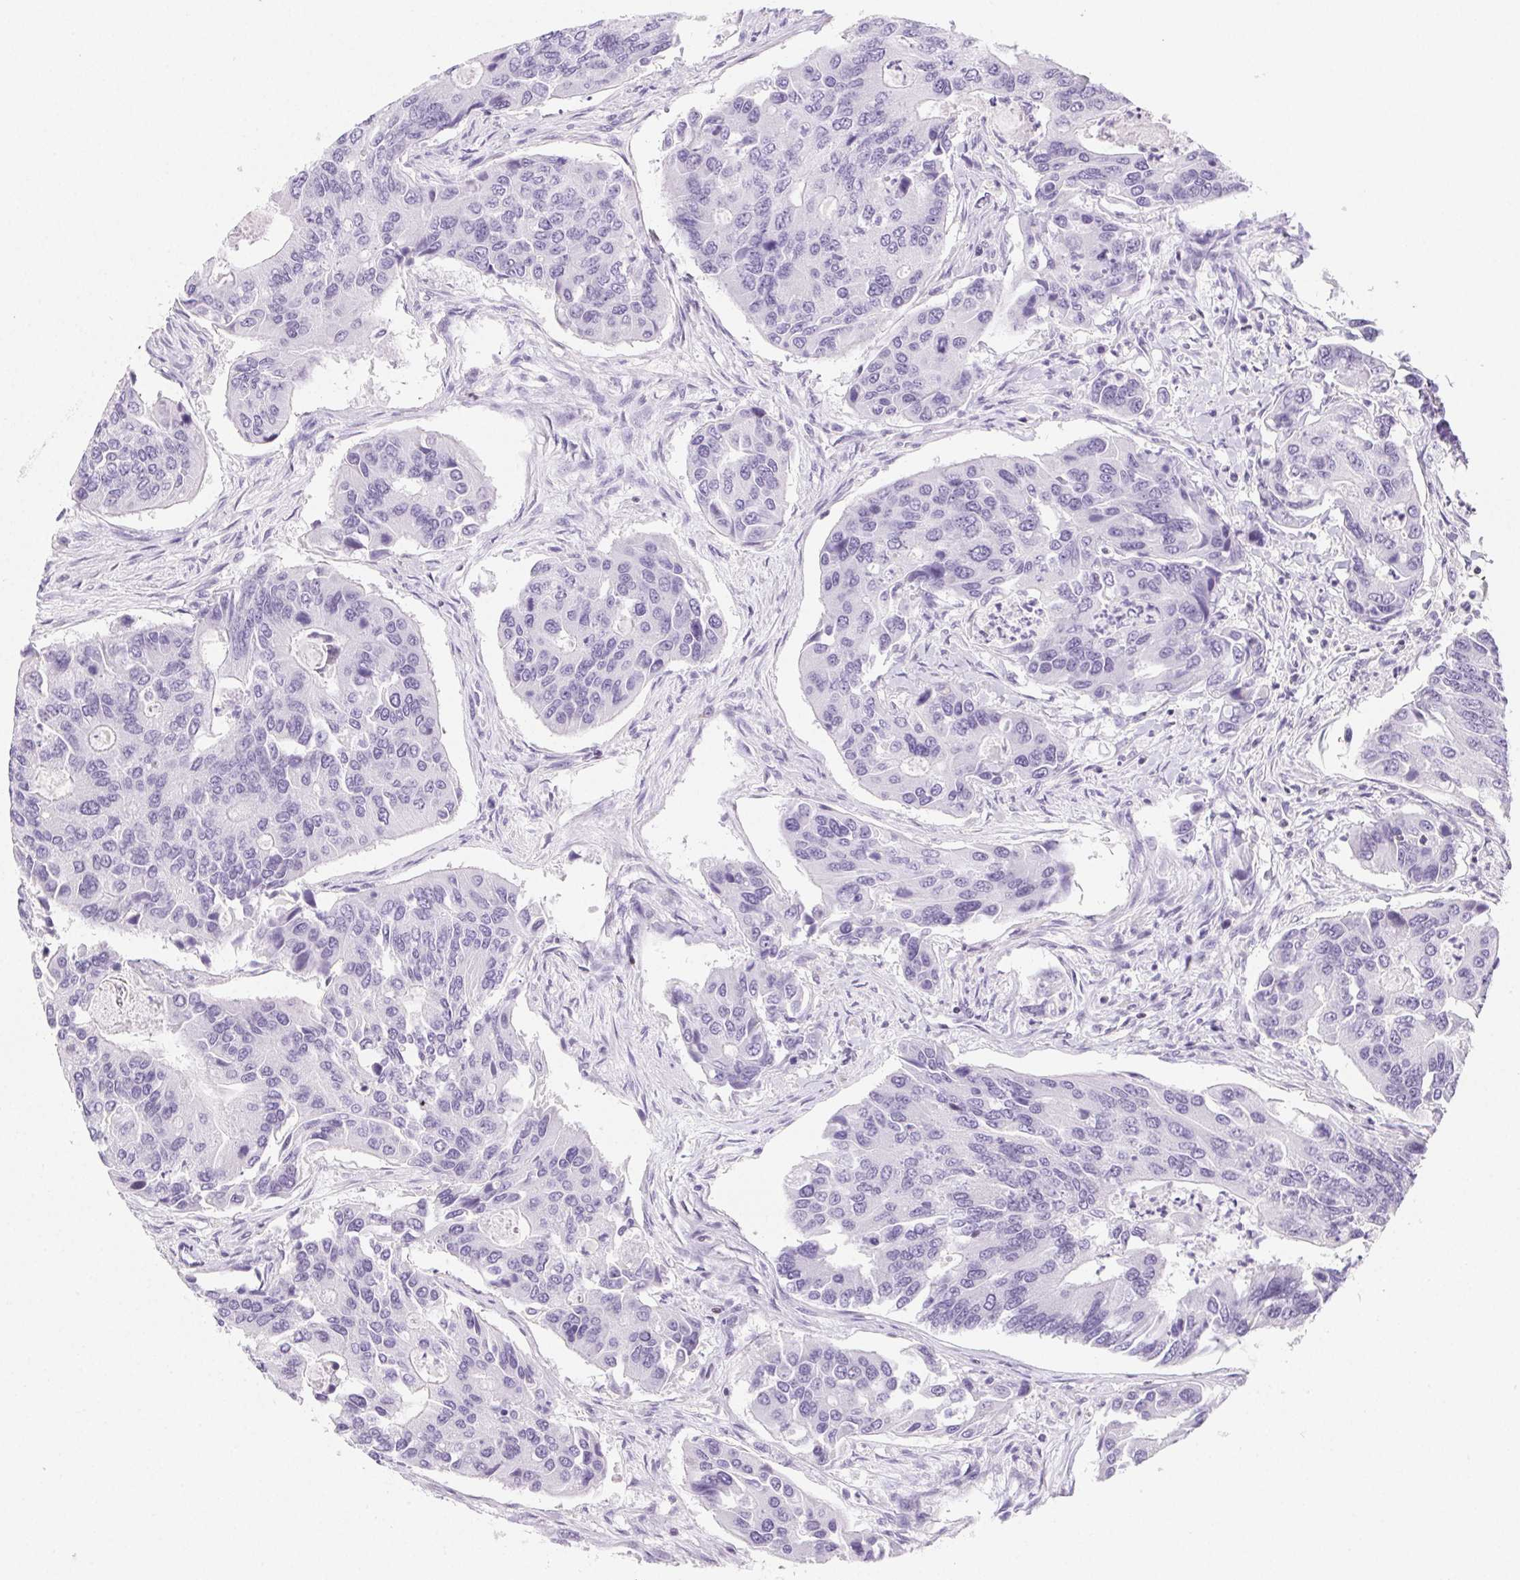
{"staining": {"intensity": "negative", "quantity": "none", "location": "none"}, "tissue": "colorectal cancer", "cell_type": "Tumor cells", "image_type": "cancer", "snomed": [{"axis": "morphology", "description": "Adenocarcinoma, NOS"}, {"axis": "topography", "description": "Colon"}], "caption": "Immunohistochemical staining of colorectal cancer exhibits no significant expression in tumor cells.", "gene": "BEND2", "patient": {"sex": "female", "age": 67}}